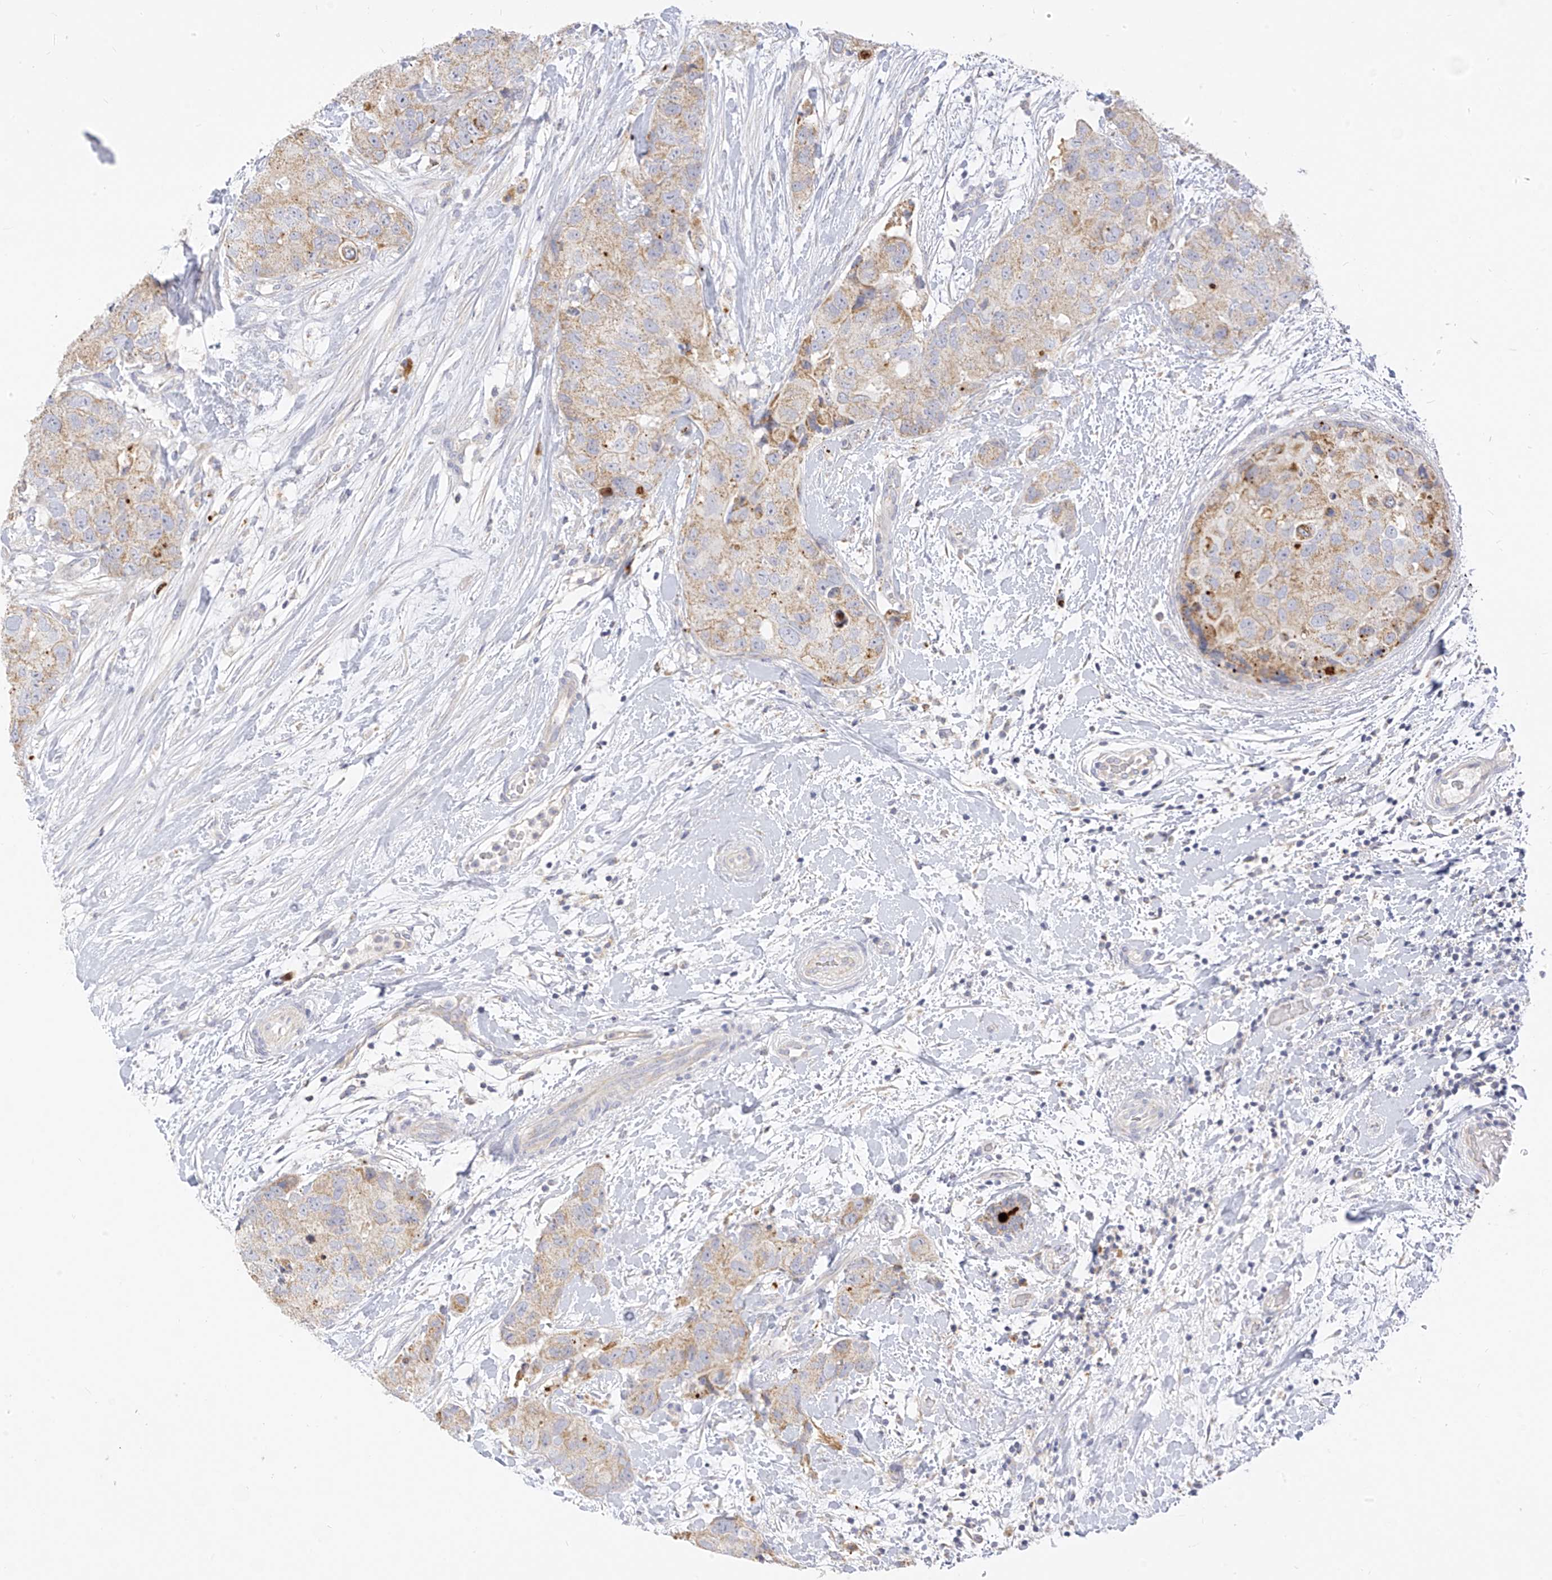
{"staining": {"intensity": "weak", "quantity": "25%-75%", "location": "cytoplasmic/membranous"}, "tissue": "breast cancer", "cell_type": "Tumor cells", "image_type": "cancer", "snomed": [{"axis": "morphology", "description": "Duct carcinoma"}, {"axis": "topography", "description": "Breast"}], "caption": "Weak cytoplasmic/membranous expression for a protein is identified in approximately 25%-75% of tumor cells of breast cancer (infiltrating ductal carcinoma) using immunohistochemistry.", "gene": "ZNF404", "patient": {"sex": "female", "age": 62}}